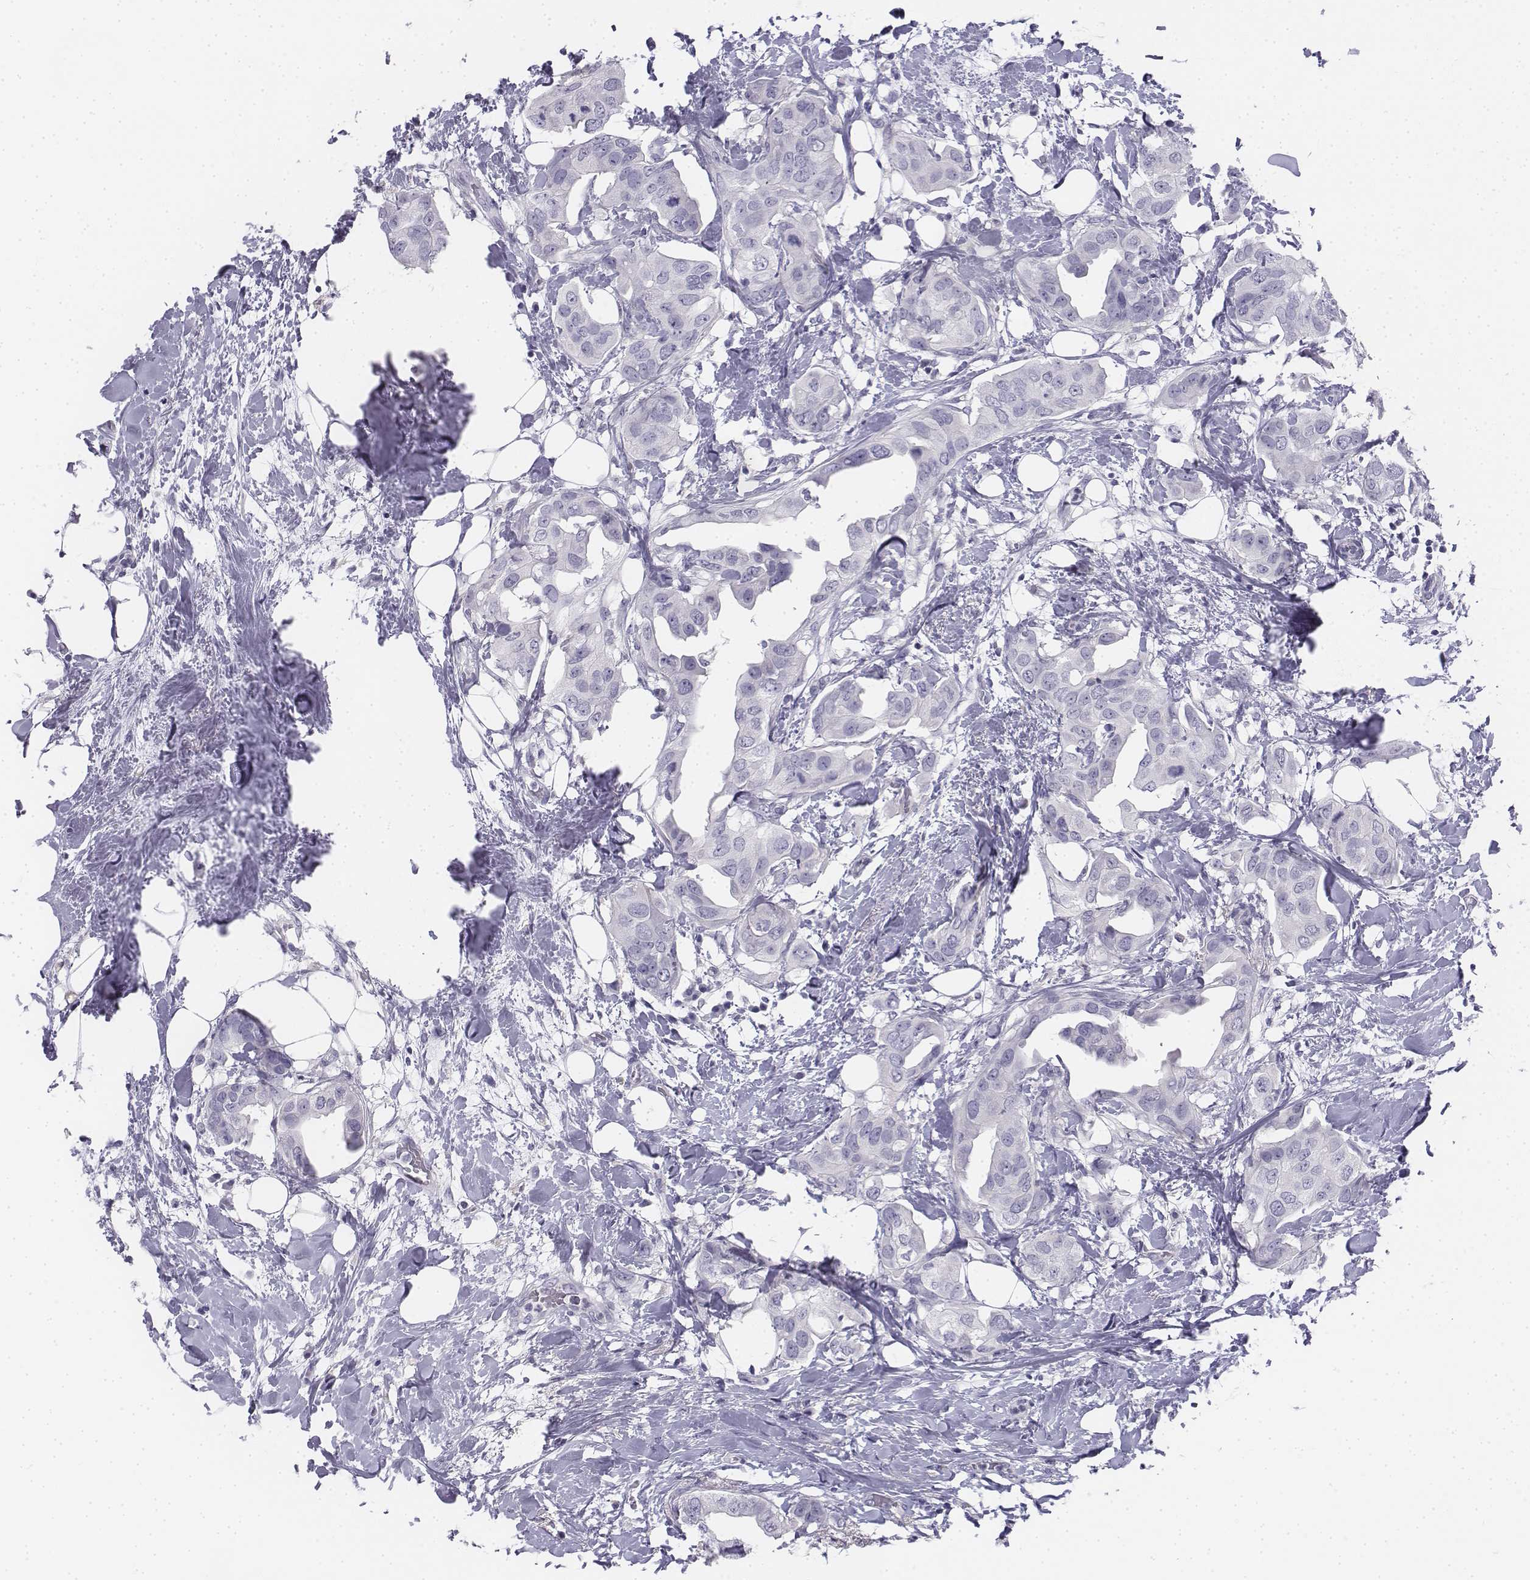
{"staining": {"intensity": "negative", "quantity": "none", "location": "none"}, "tissue": "breast cancer", "cell_type": "Tumor cells", "image_type": "cancer", "snomed": [{"axis": "morphology", "description": "Normal tissue, NOS"}, {"axis": "morphology", "description": "Duct carcinoma"}, {"axis": "topography", "description": "Breast"}], "caption": "This is a histopathology image of immunohistochemistry staining of invasive ductal carcinoma (breast), which shows no positivity in tumor cells.", "gene": "TH", "patient": {"sex": "female", "age": 40}}